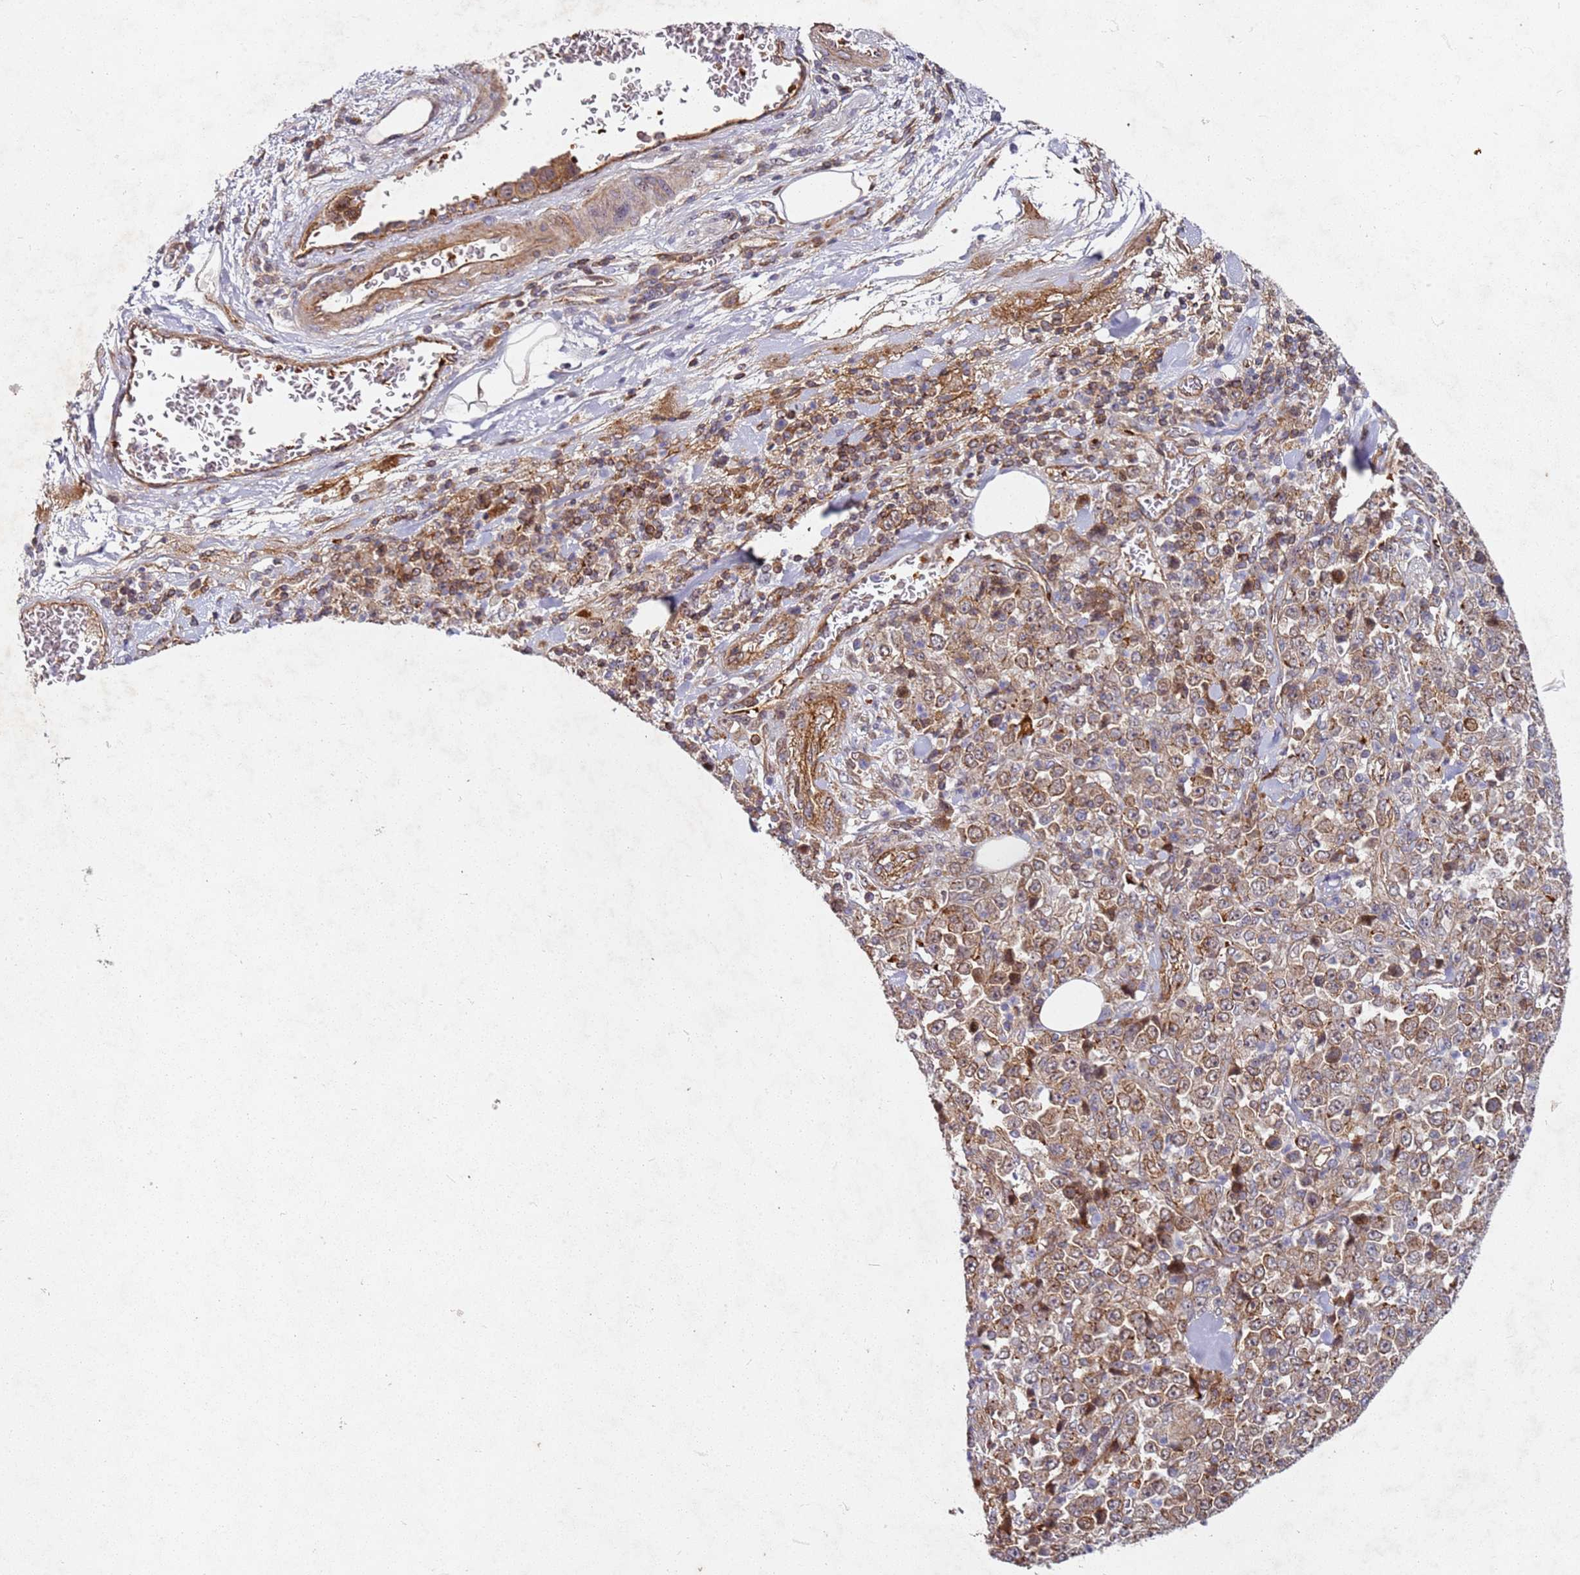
{"staining": {"intensity": "moderate", "quantity": ">75%", "location": "cytoplasmic/membranous,nuclear"}, "tissue": "stomach cancer", "cell_type": "Tumor cells", "image_type": "cancer", "snomed": [{"axis": "morphology", "description": "Normal tissue, NOS"}, {"axis": "morphology", "description": "Adenocarcinoma, NOS"}, {"axis": "topography", "description": "Stomach, upper"}, {"axis": "topography", "description": "Stomach"}], "caption": "Immunohistochemistry (IHC) (DAB (3,3'-diaminobenzidine)) staining of human stomach adenocarcinoma reveals moderate cytoplasmic/membranous and nuclear protein positivity in approximately >75% of tumor cells.", "gene": "C2CD4B", "patient": {"sex": "male", "age": 59}}